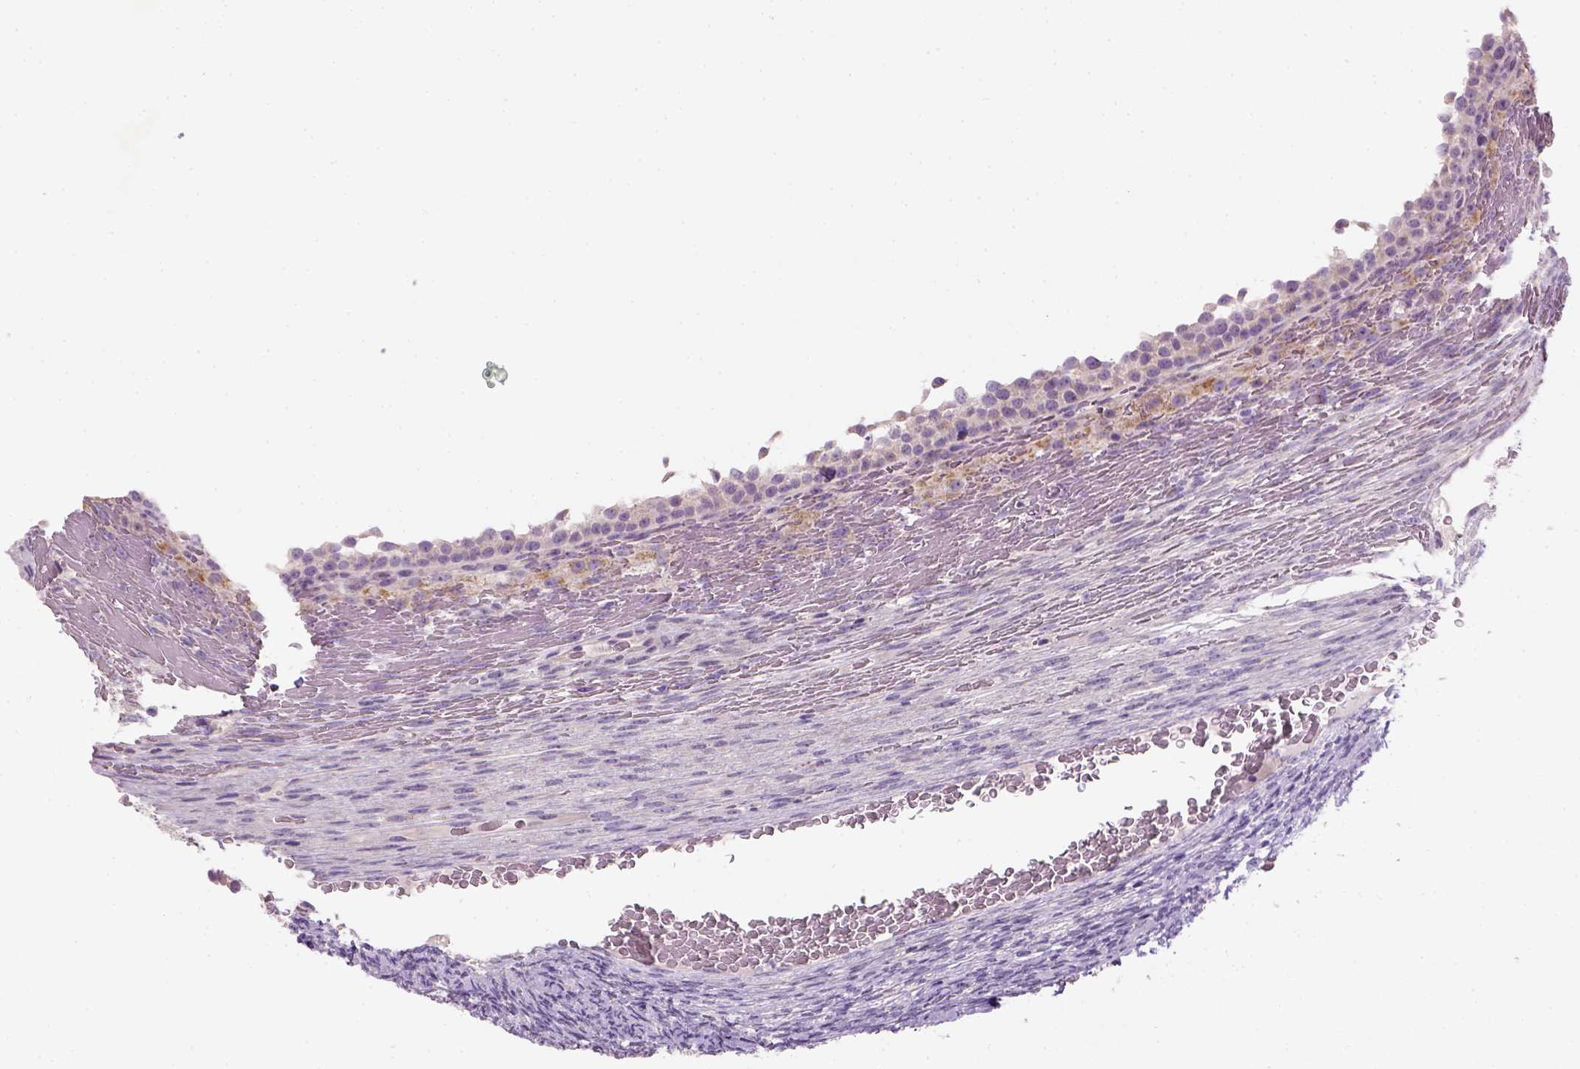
{"staining": {"intensity": "negative", "quantity": "none", "location": "none"}, "tissue": "ovary", "cell_type": "Follicle cells", "image_type": "normal", "snomed": [{"axis": "morphology", "description": "Normal tissue, NOS"}, {"axis": "topography", "description": "Ovary"}], "caption": "Immunohistochemistry (IHC) photomicrograph of normal ovary: human ovary stained with DAB (3,3'-diaminobenzidine) shows no significant protein staining in follicle cells.", "gene": "NUDT6", "patient": {"sex": "female", "age": 34}}